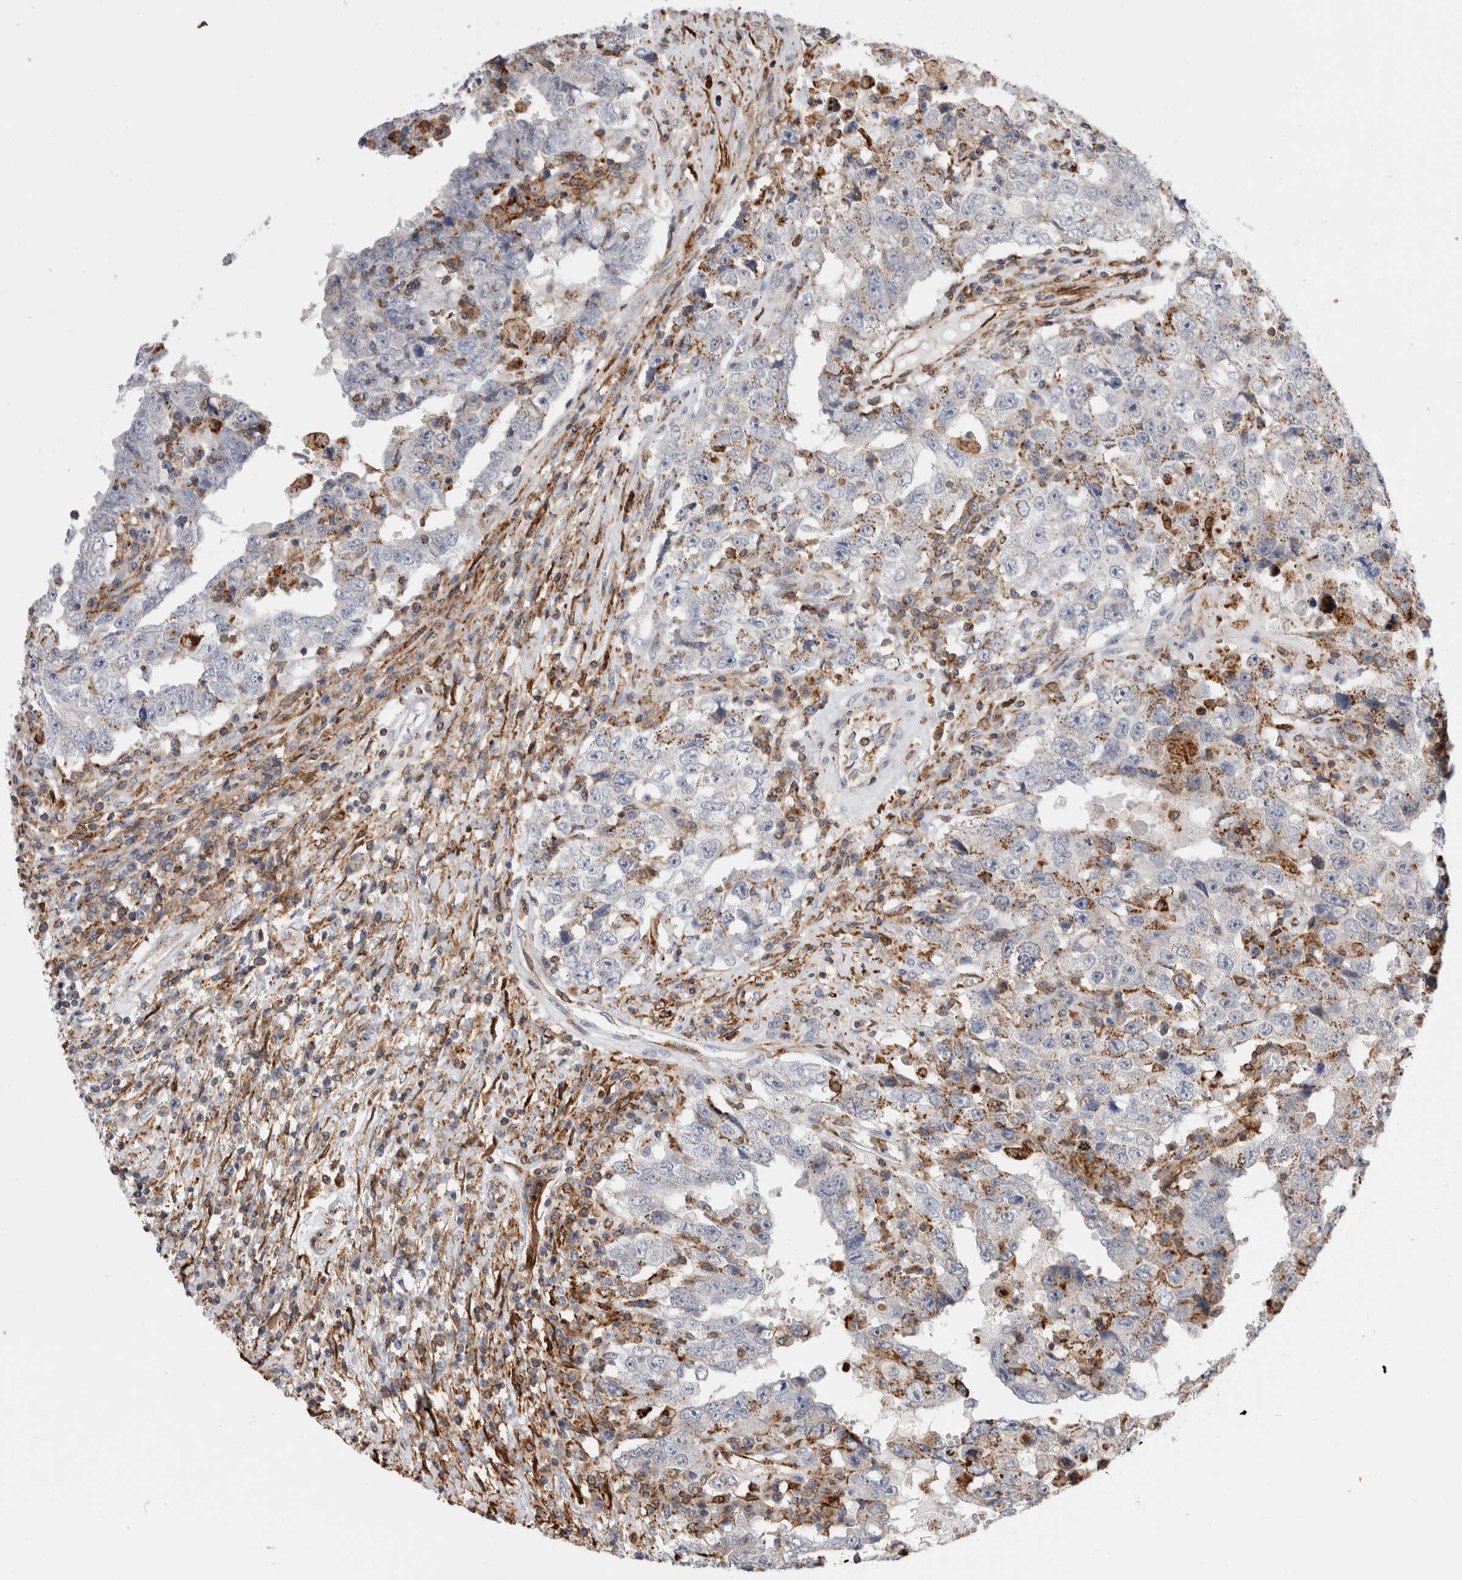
{"staining": {"intensity": "weak", "quantity": "25%-75%", "location": "cytoplasmic/membranous"}, "tissue": "testis cancer", "cell_type": "Tumor cells", "image_type": "cancer", "snomed": [{"axis": "morphology", "description": "Carcinoma, Embryonal, NOS"}, {"axis": "topography", "description": "Testis"}], "caption": "IHC photomicrograph of neoplastic tissue: human embryonal carcinoma (testis) stained using IHC exhibits low levels of weak protein expression localized specifically in the cytoplasmic/membranous of tumor cells, appearing as a cytoplasmic/membranous brown color.", "gene": "CCDC88B", "patient": {"sex": "male", "age": 26}}